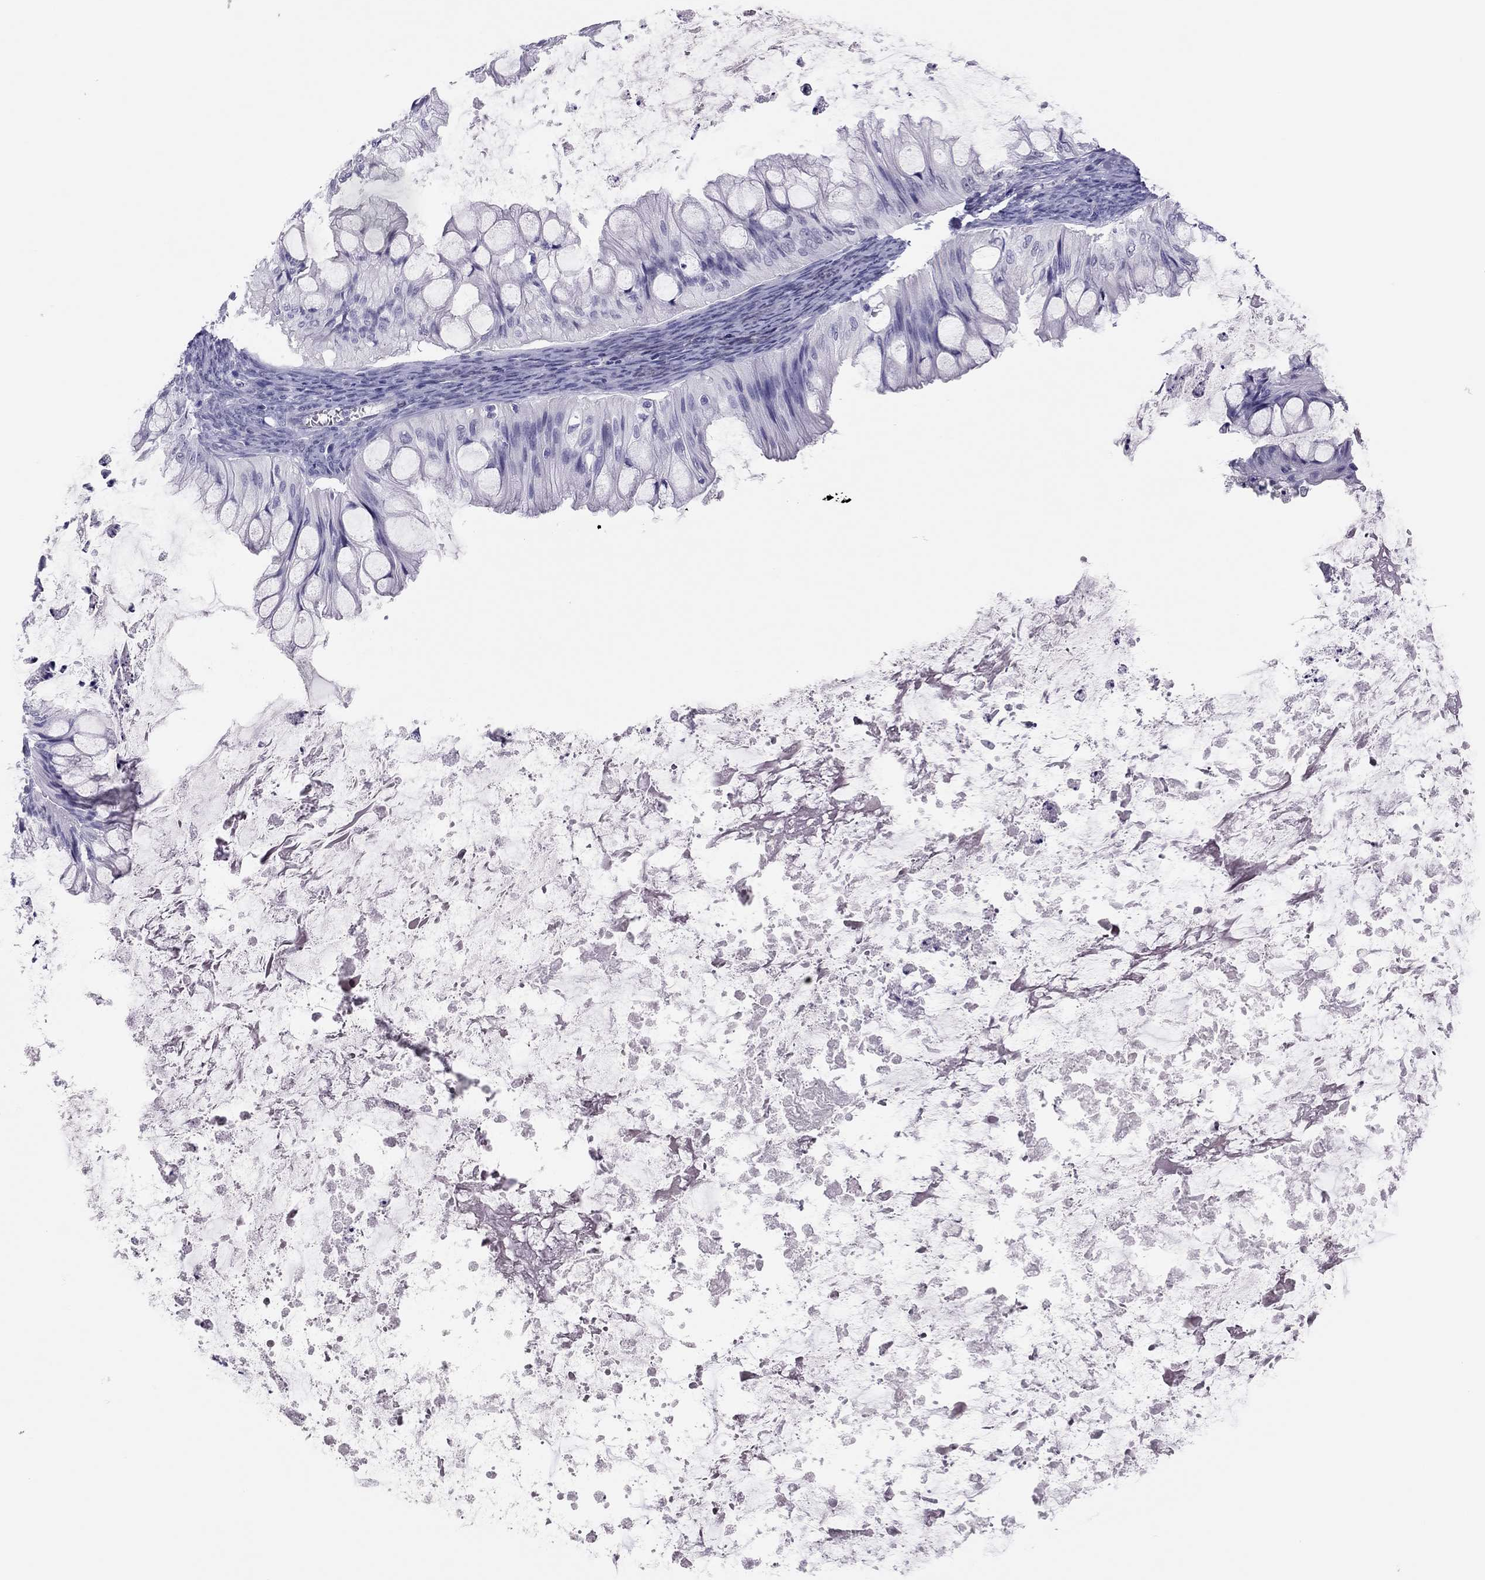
{"staining": {"intensity": "negative", "quantity": "none", "location": "none"}, "tissue": "ovarian cancer", "cell_type": "Tumor cells", "image_type": "cancer", "snomed": [{"axis": "morphology", "description": "Cystadenocarcinoma, mucinous, NOS"}, {"axis": "topography", "description": "Ovary"}], "caption": "This histopathology image is of ovarian cancer (mucinous cystadenocarcinoma) stained with immunohistochemistry (IHC) to label a protein in brown with the nuclei are counter-stained blue. There is no staining in tumor cells.", "gene": "PHOX2A", "patient": {"sex": "female", "age": 57}}